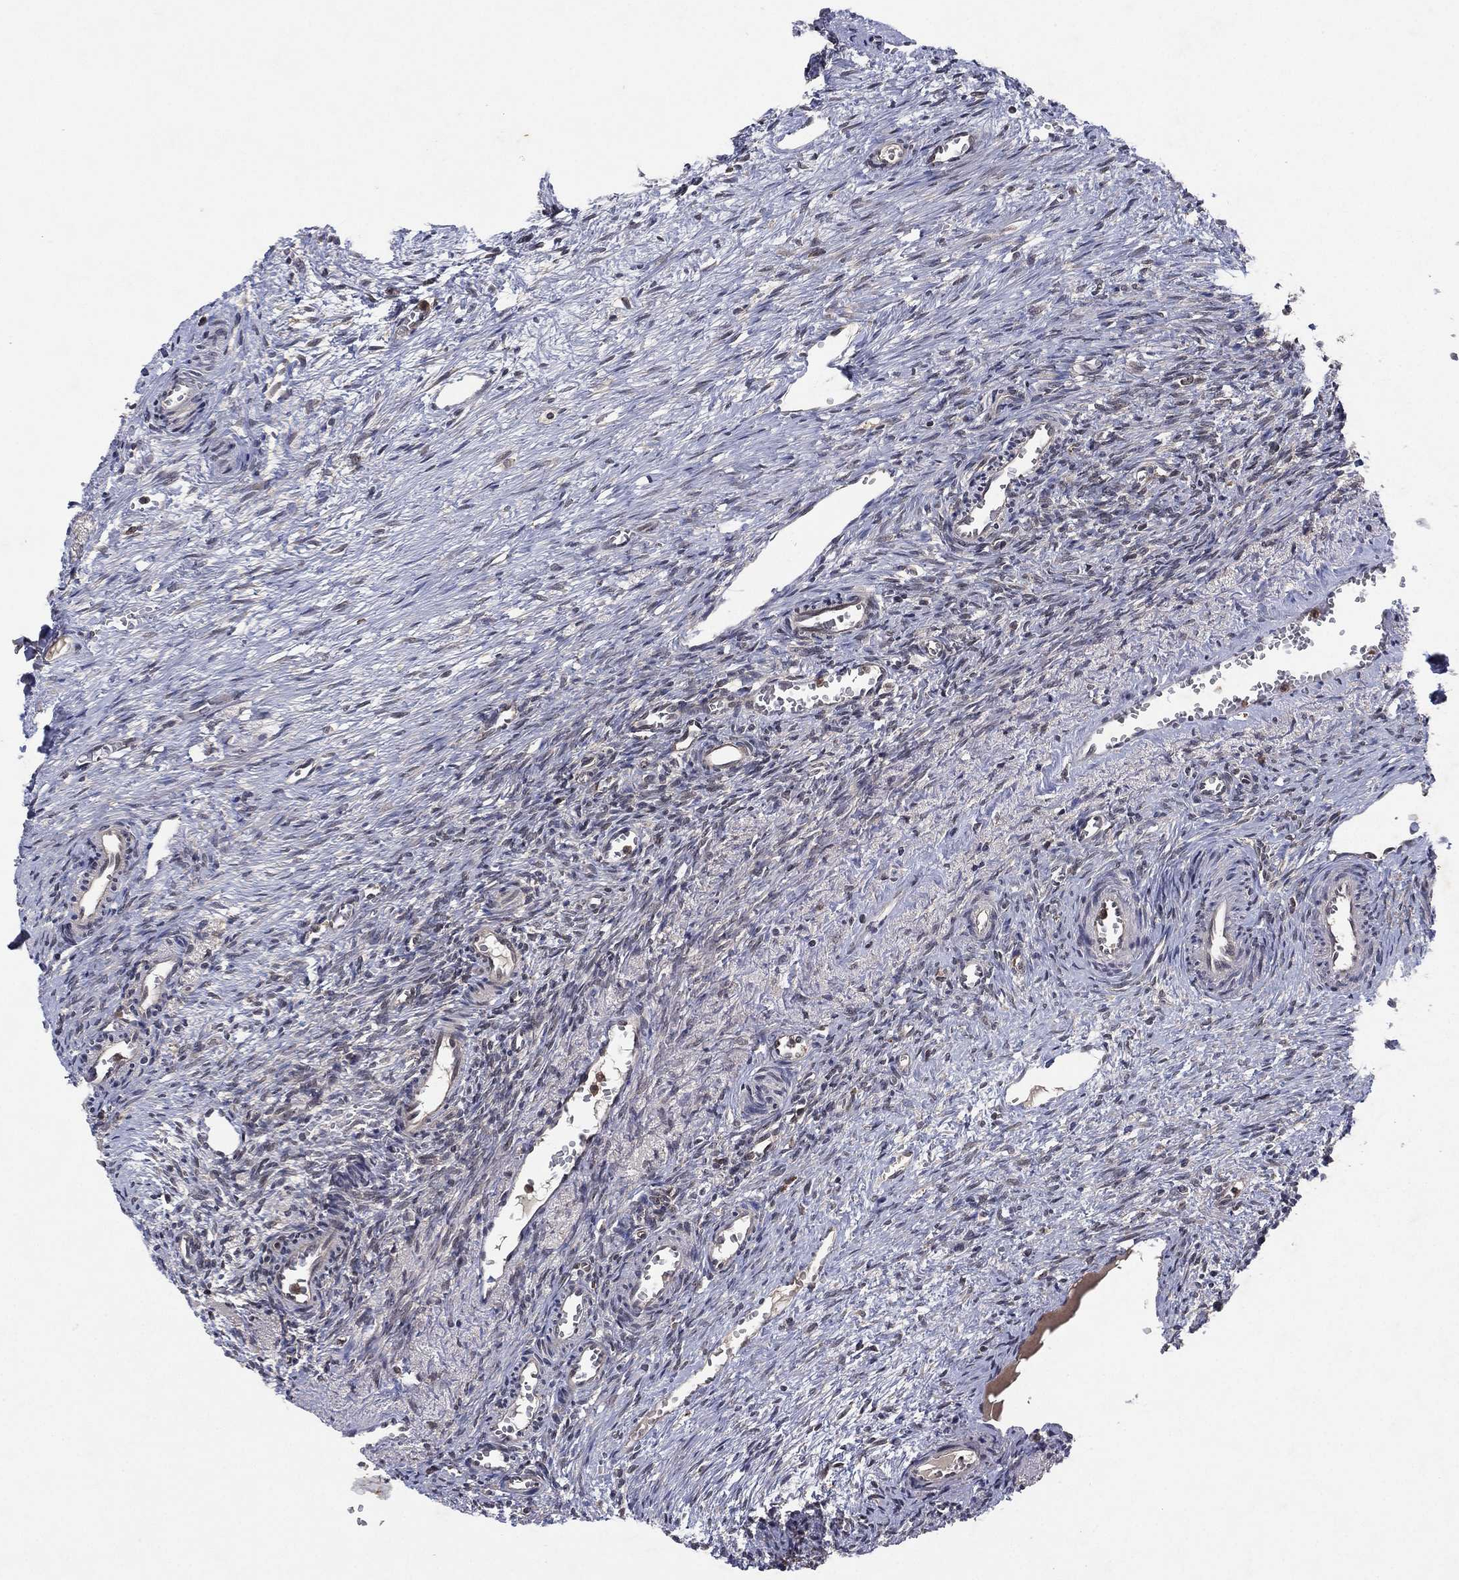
{"staining": {"intensity": "negative", "quantity": "none", "location": "none"}, "tissue": "ovary", "cell_type": "Follicle cells", "image_type": "normal", "snomed": [{"axis": "morphology", "description": "Normal tissue, NOS"}, {"axis": "topography", "description": "Ovary"}], "caption": "There is no significant positivity in follicle cells of ovary. The staining was performed using DAB to visualize the protein expression in brown, while the nuclei were stained in blue with hematoxylin (Magnification: 20x).", "gene": "ATG4B", "patient": {"sex": "female", "age": 39}}